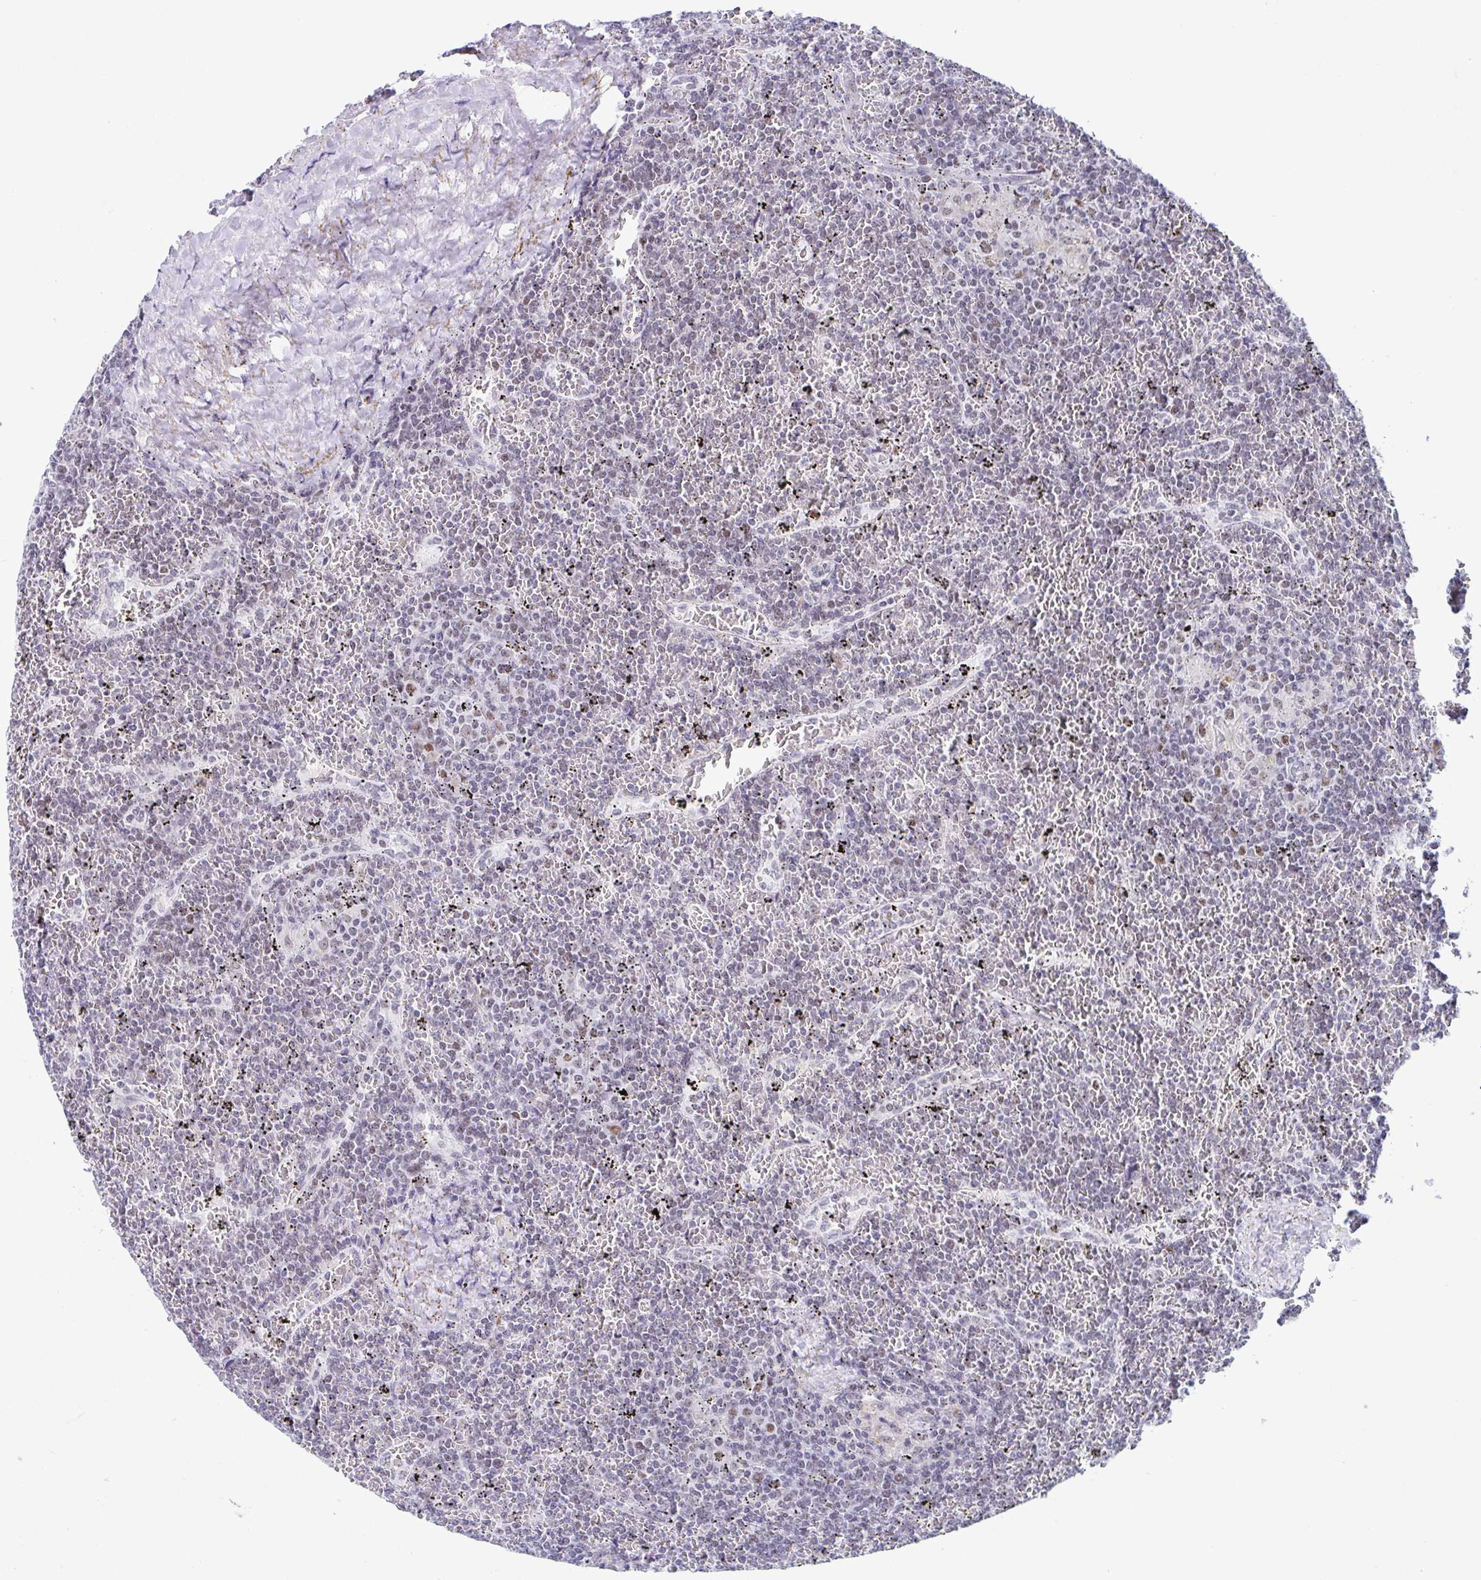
{"staining": {"intensity": "negative", "quantity": "none", "location": "none"}, "tissue": "lymphoma", "cell_type": "Tumor cells", "image_type": "cancer", "snomed": [{"axis": "morphology", "description": "Malignant lymphoma, non-Hodgkin's type, Low grade"}, {"axis": "topography", "description": "Spleen"}], "caption": "A histopathology image of human malignant lymphoma, non-Hodgkin's type (low-grade) is negative for staining in tumor cells. (Brightfield microscopy of DAB immunohistochemistry at high magnification).", "gene": "WDR72", "patient": {"sex": "female", "age": 19}}